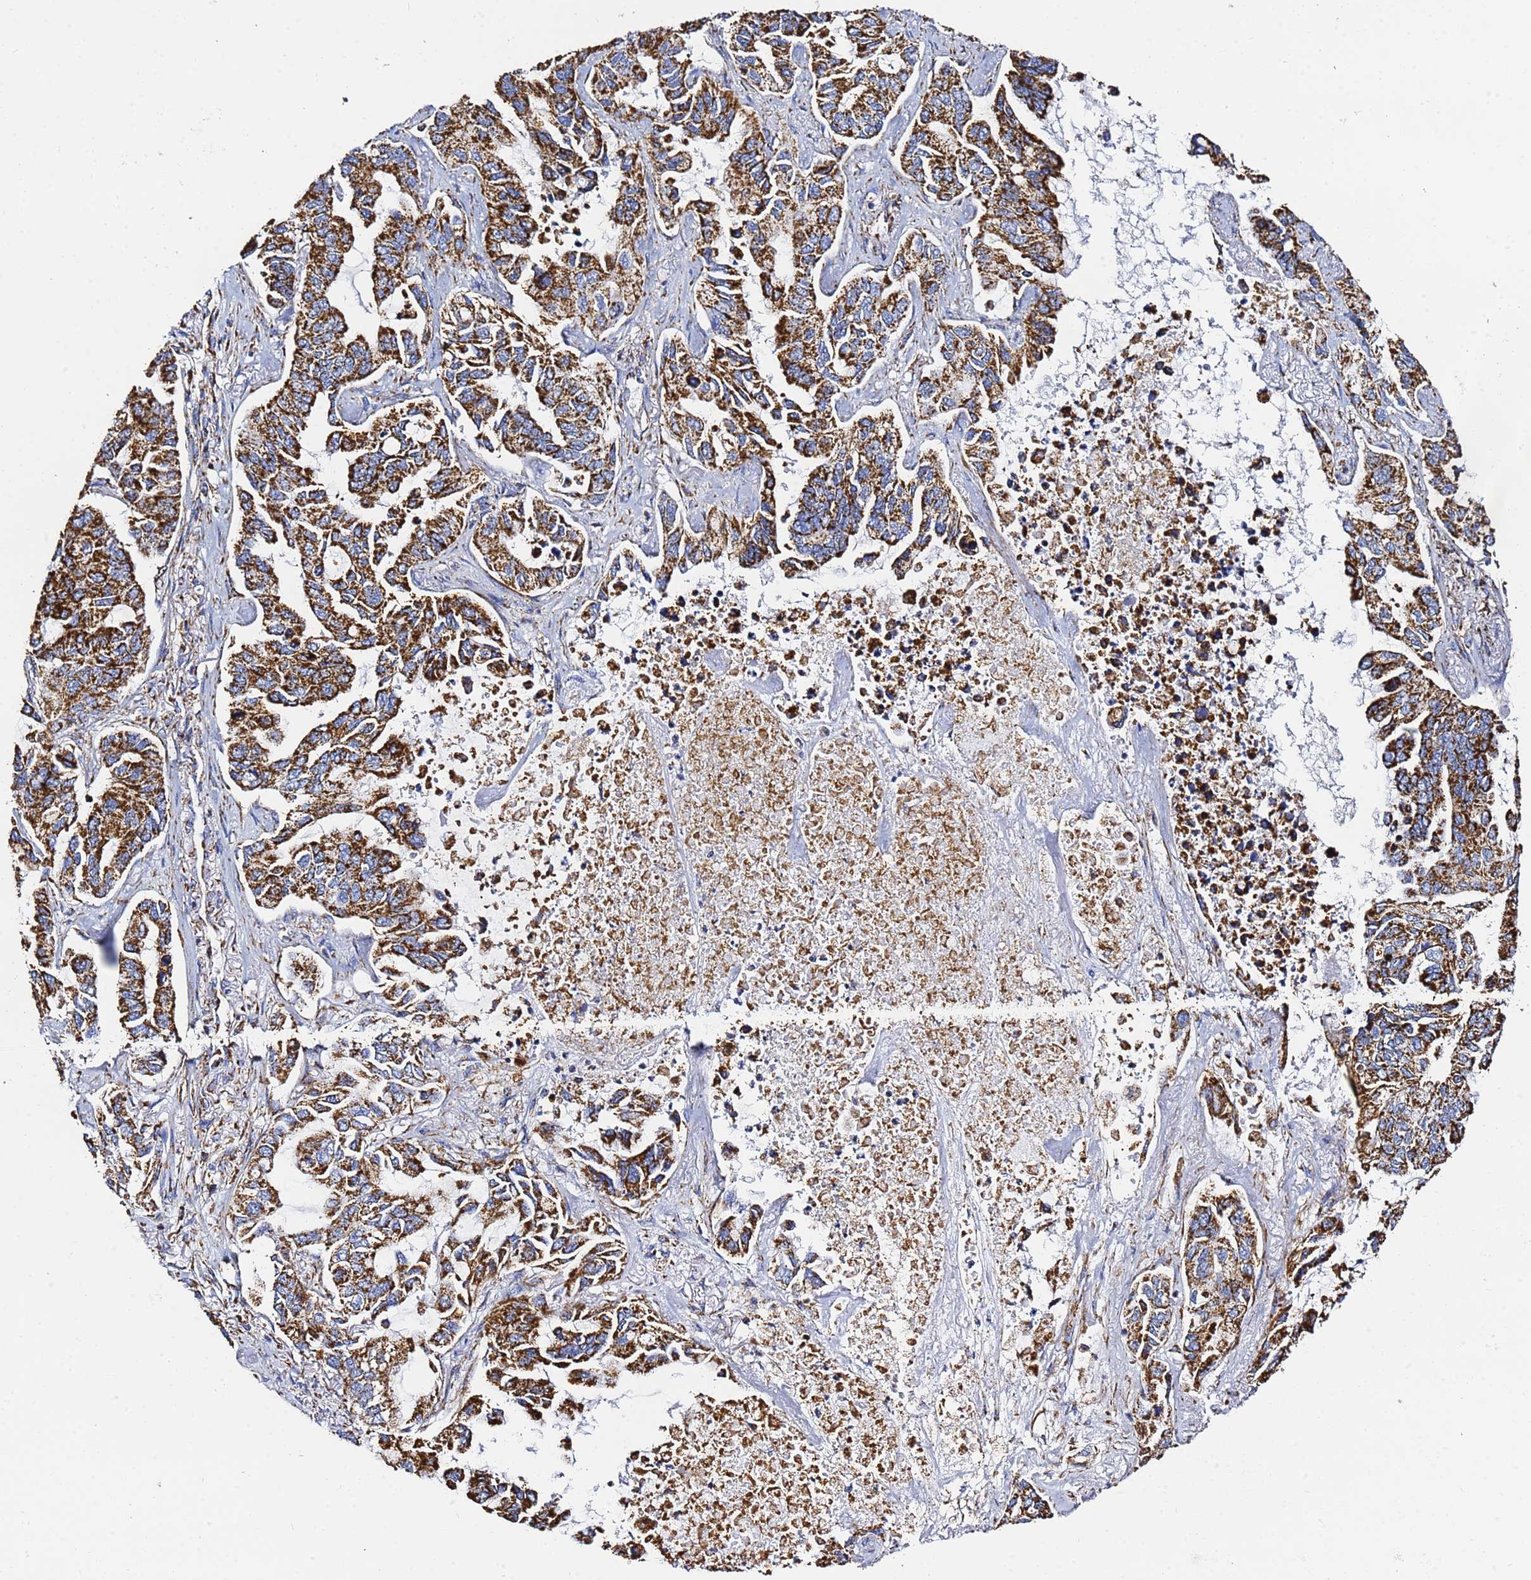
{"staining": {"intensity": "strong", "quantity": ">75%", "location": "cytoplasmic/membranous"}, "tissue": "lung cancer", "cell_type": "Tumor cells", "image_type": "cancer", "snomed": [{"axis": "morphology", "description": "Adenocarcinoma, NOS"}, {"axis": "topography", "description": "Lung"}], "caption": "Approximately >75% of tumor cells in human lung cancer (adenocarcinoma) display strong cytoplasmic/membranous protein expression as visualized by brown immunohistochemical staining.", "gene": "PHB2", "patient": {"sex": "male", "age": 64}}